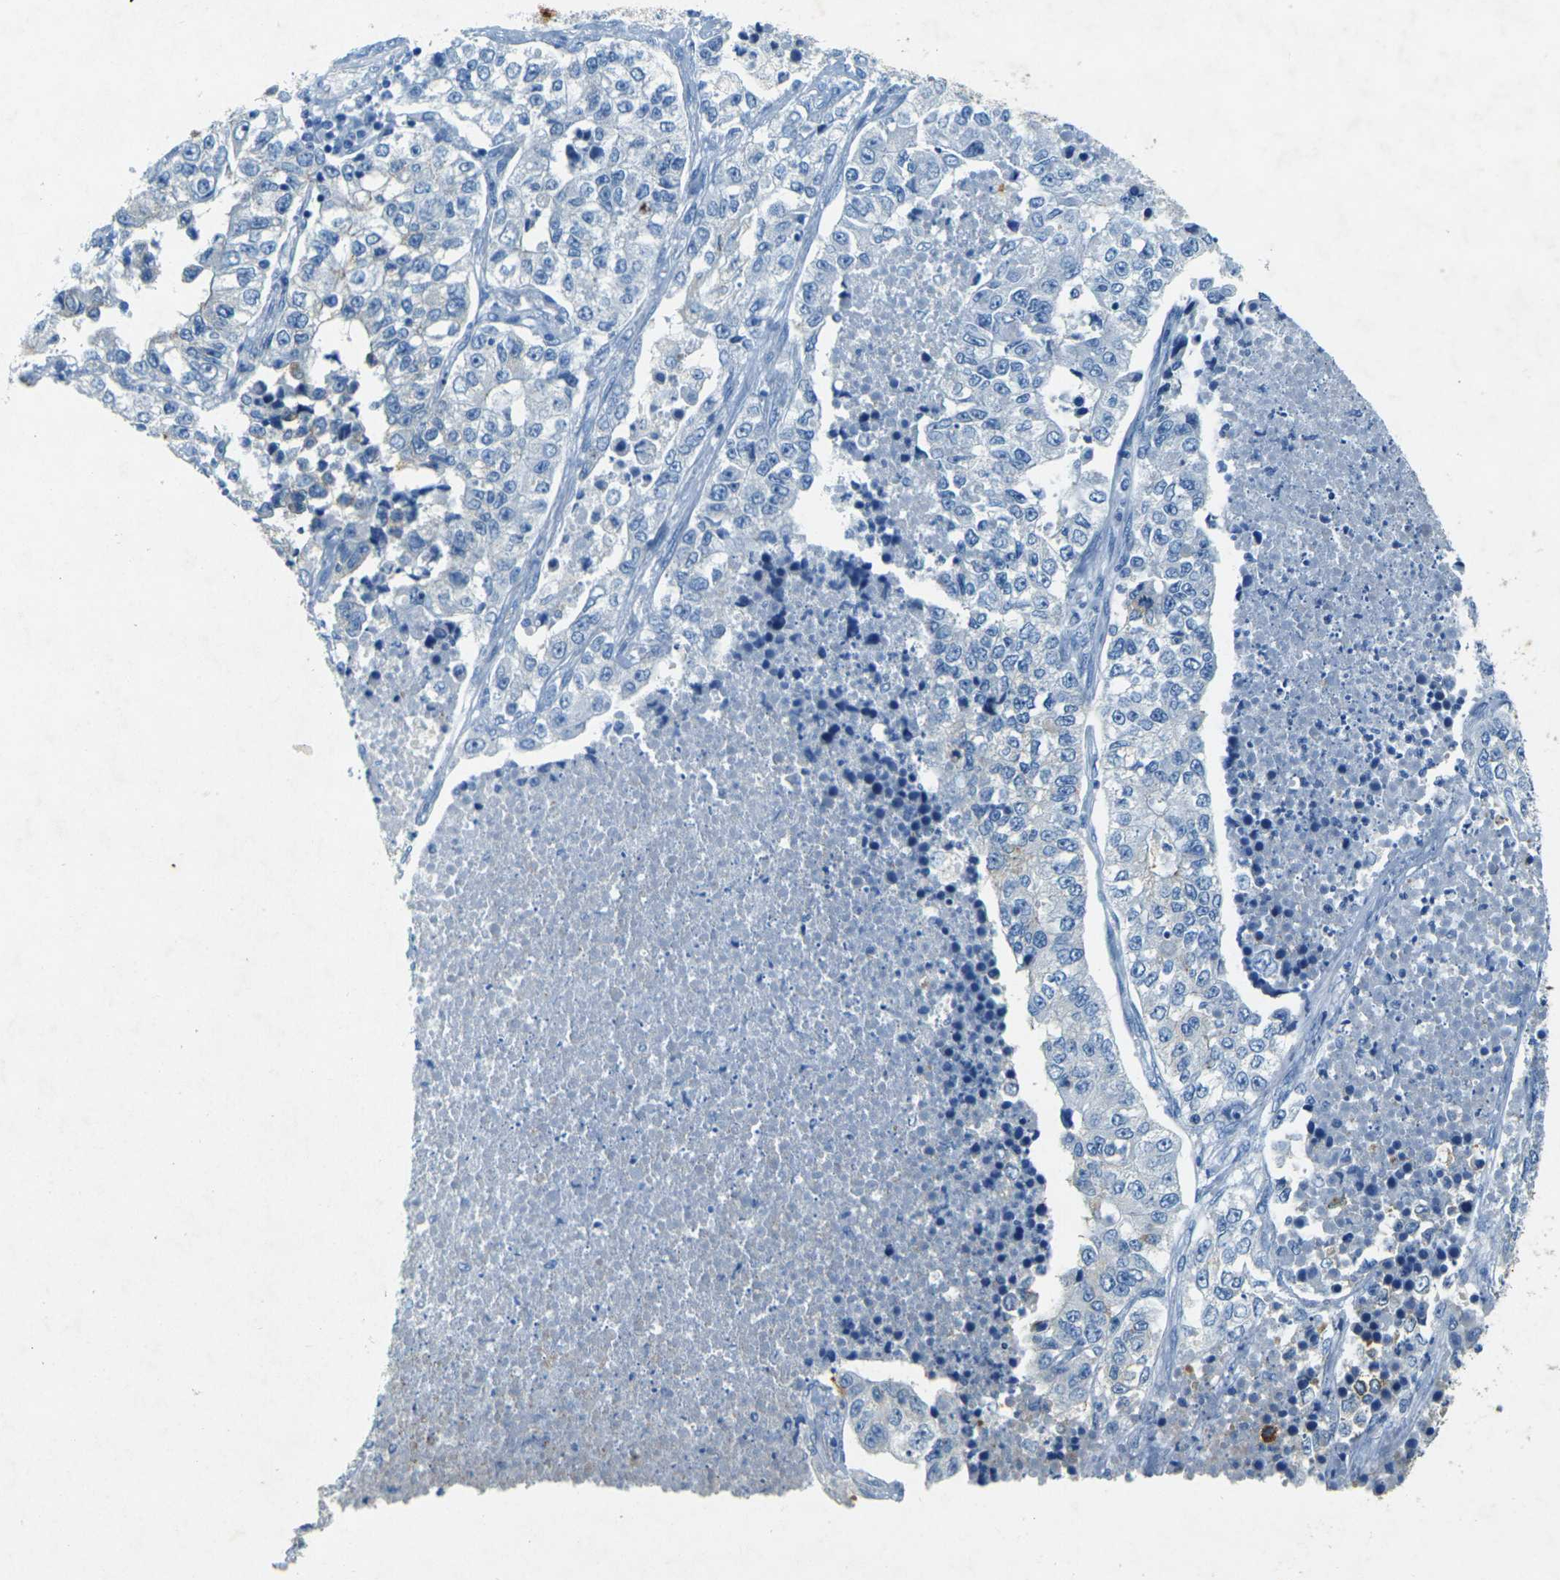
{"staining": {"intensity": "moderate", "quantity": "25%-75%", "location": "cytoplasmic/membranous"}, "tissue": "lung cancer", "cell_type": "Tumor cells", "image_type": "cancer", "snomed": [{"axis": "morphology", "description": "Adenocarcinoma, NOS"}, {"axis": "topography", "description": "Lung"}], "caption": "A brown stain shows moderate cytoplasmic/membranous positivity of a protein in adenocarcinoma (lung) tumor cells.", "gene": "SORT1", "patient": {"sex": "male", "age": 49}}